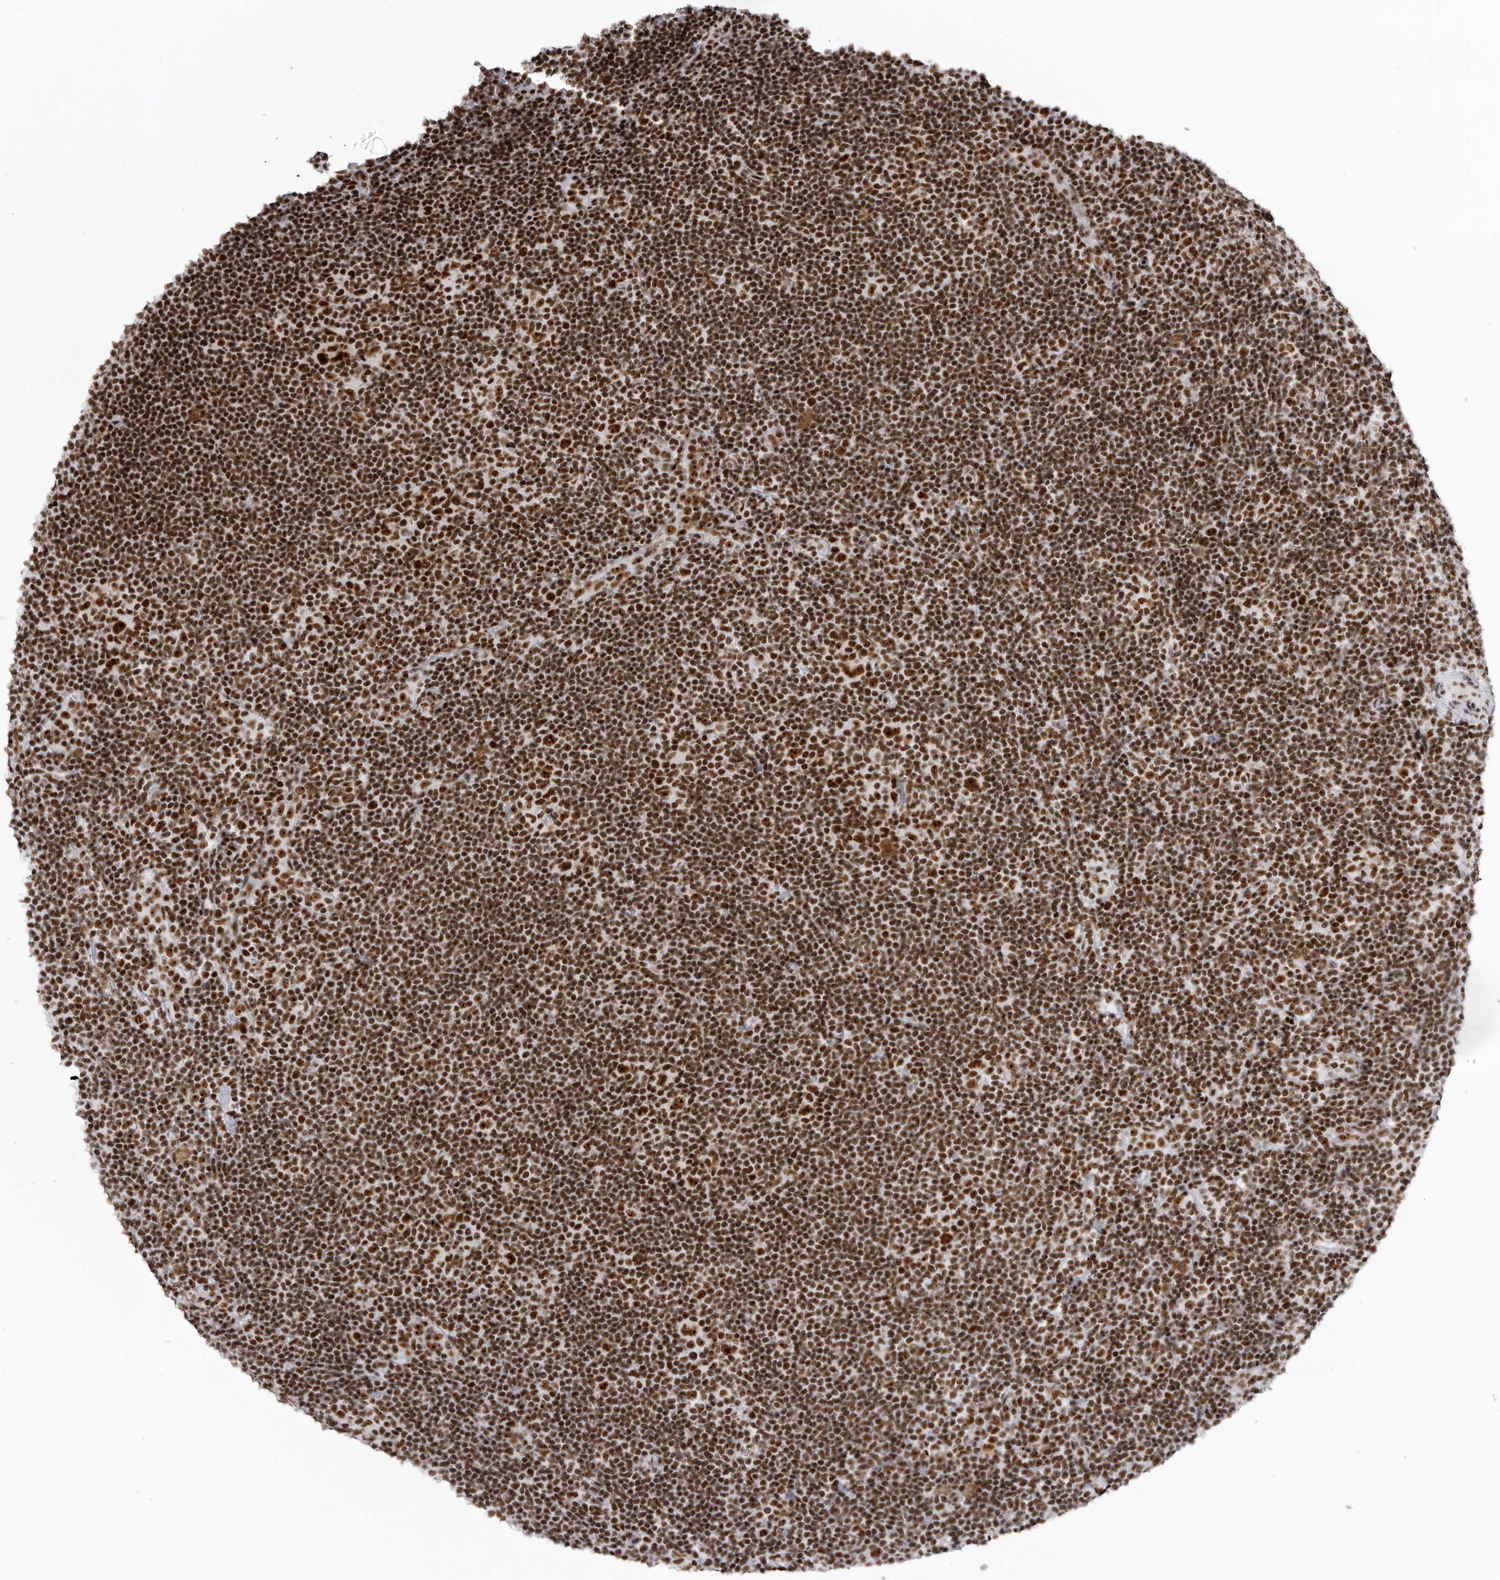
{"staining": {"intensity": "strong", "quantity": ">75%", "location": "nuclear"}, "tissue": "lymphoma", "cell_type": "Tumor cells", "image_type": "cancer", "snomed": [{"axis": "morphology", "description": "Hodgkin's disease, NOS"}, {"axis": "topography", "description": "Lymph node"}], "caption": "Tumor cells display high levels of strong nuclear staining in about >75% of cells in lymphoma.", "gene": "DHX9", "patient": {"sex": "female", "age": 57}}